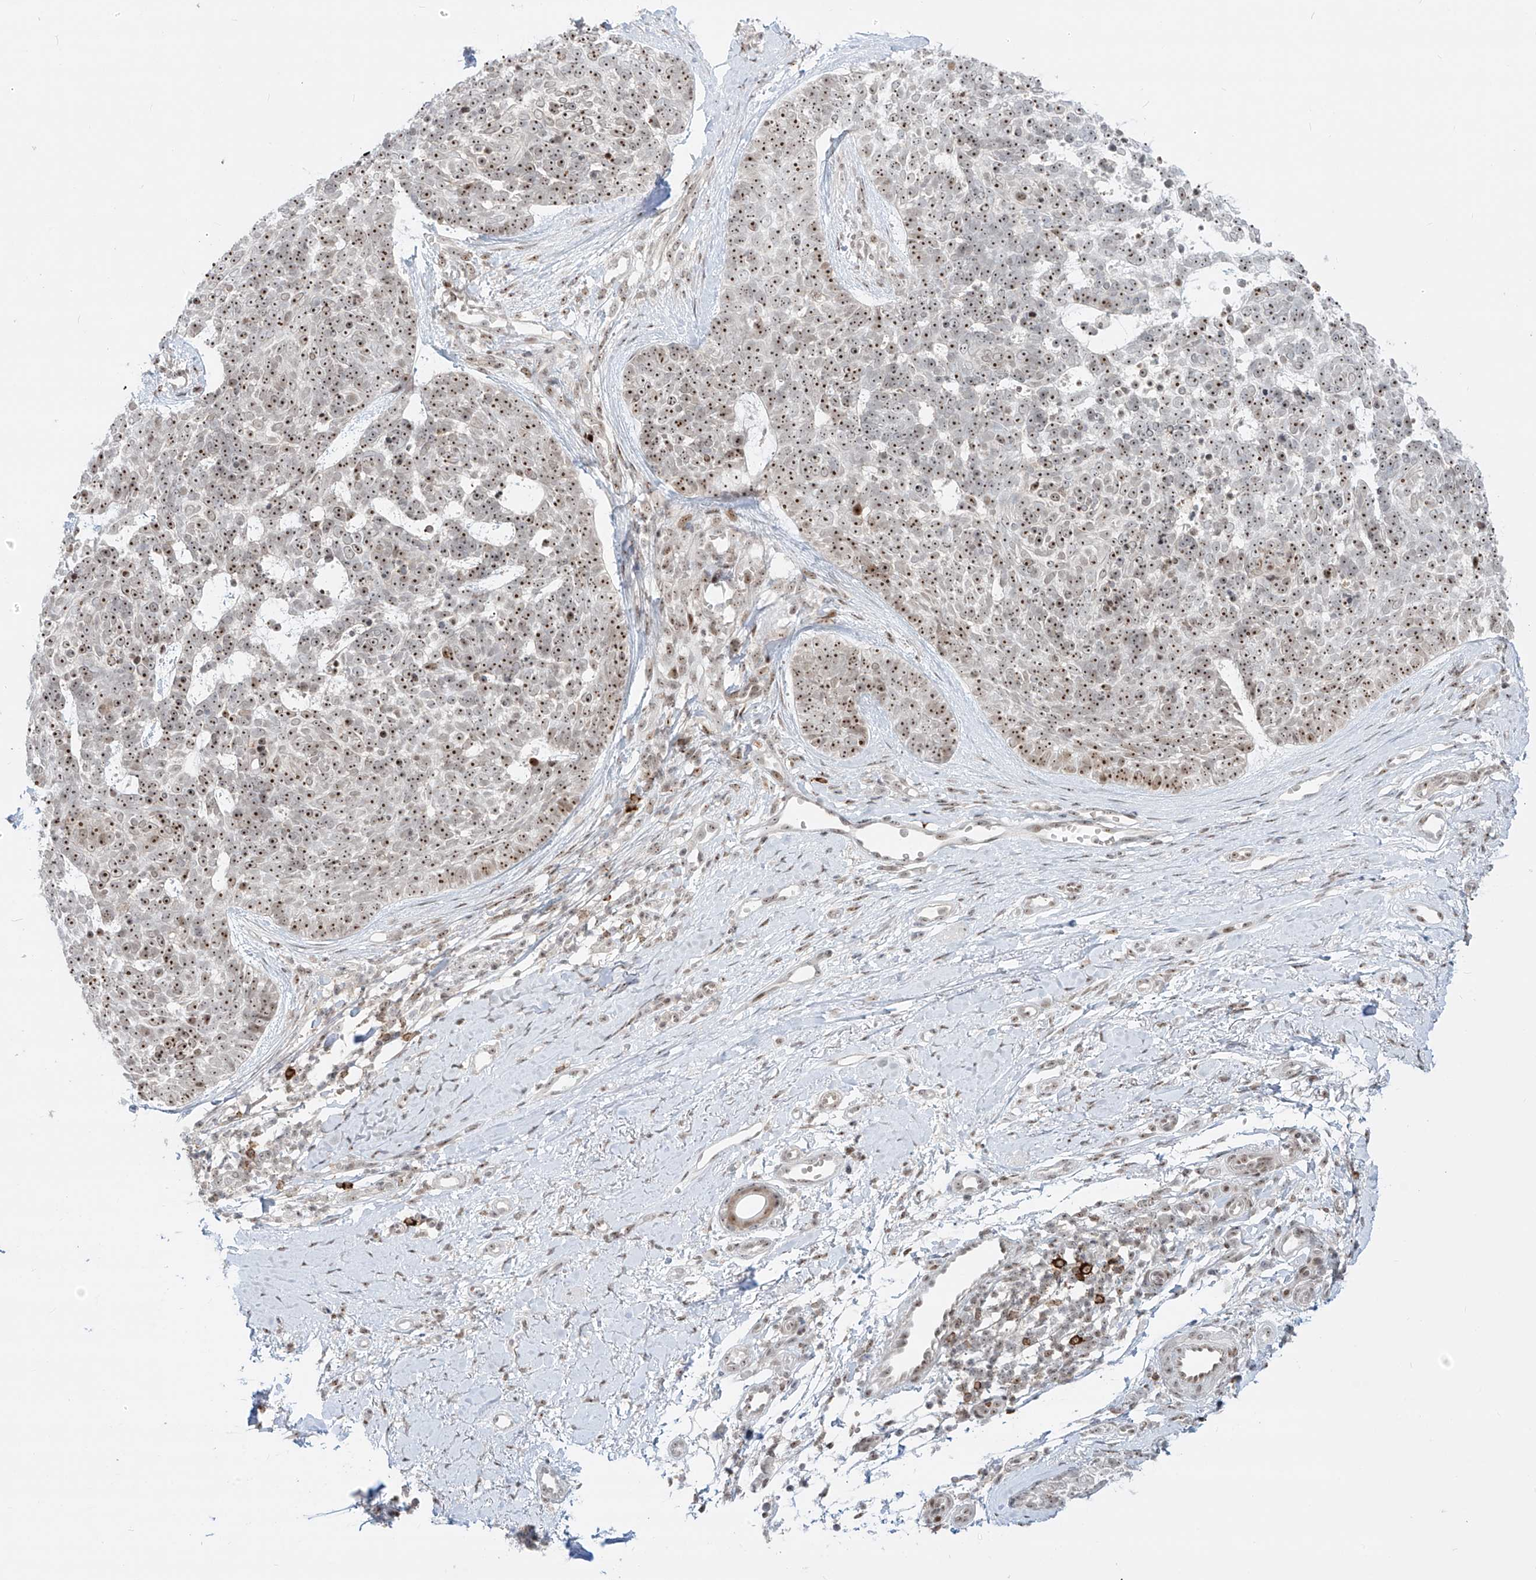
{"staining": {"intensity": "strong", "quantity": "25%-75%", "location": "nuclear"}, "tissue": "skin cancer", "cell_type": "Tumor cells", "image_type": "cancer", "snomed": [{"axis": "morphology", "description": "Basal cell carcinoma"}, {"axis": "topography", "description": "Skin"}], "caption": "High-magnification brightfield microscopy of basal cell carcinoma (skin) stained with DAB (3,3'-diaminobenzidine) (brown) and counterstained with hematoxylin (blue). tumor cells exhibit strong nuclear staining is present in about25%-75% of cells.", "gene": "ZNF512", "patient": {"sex": "female", "age": 81}}